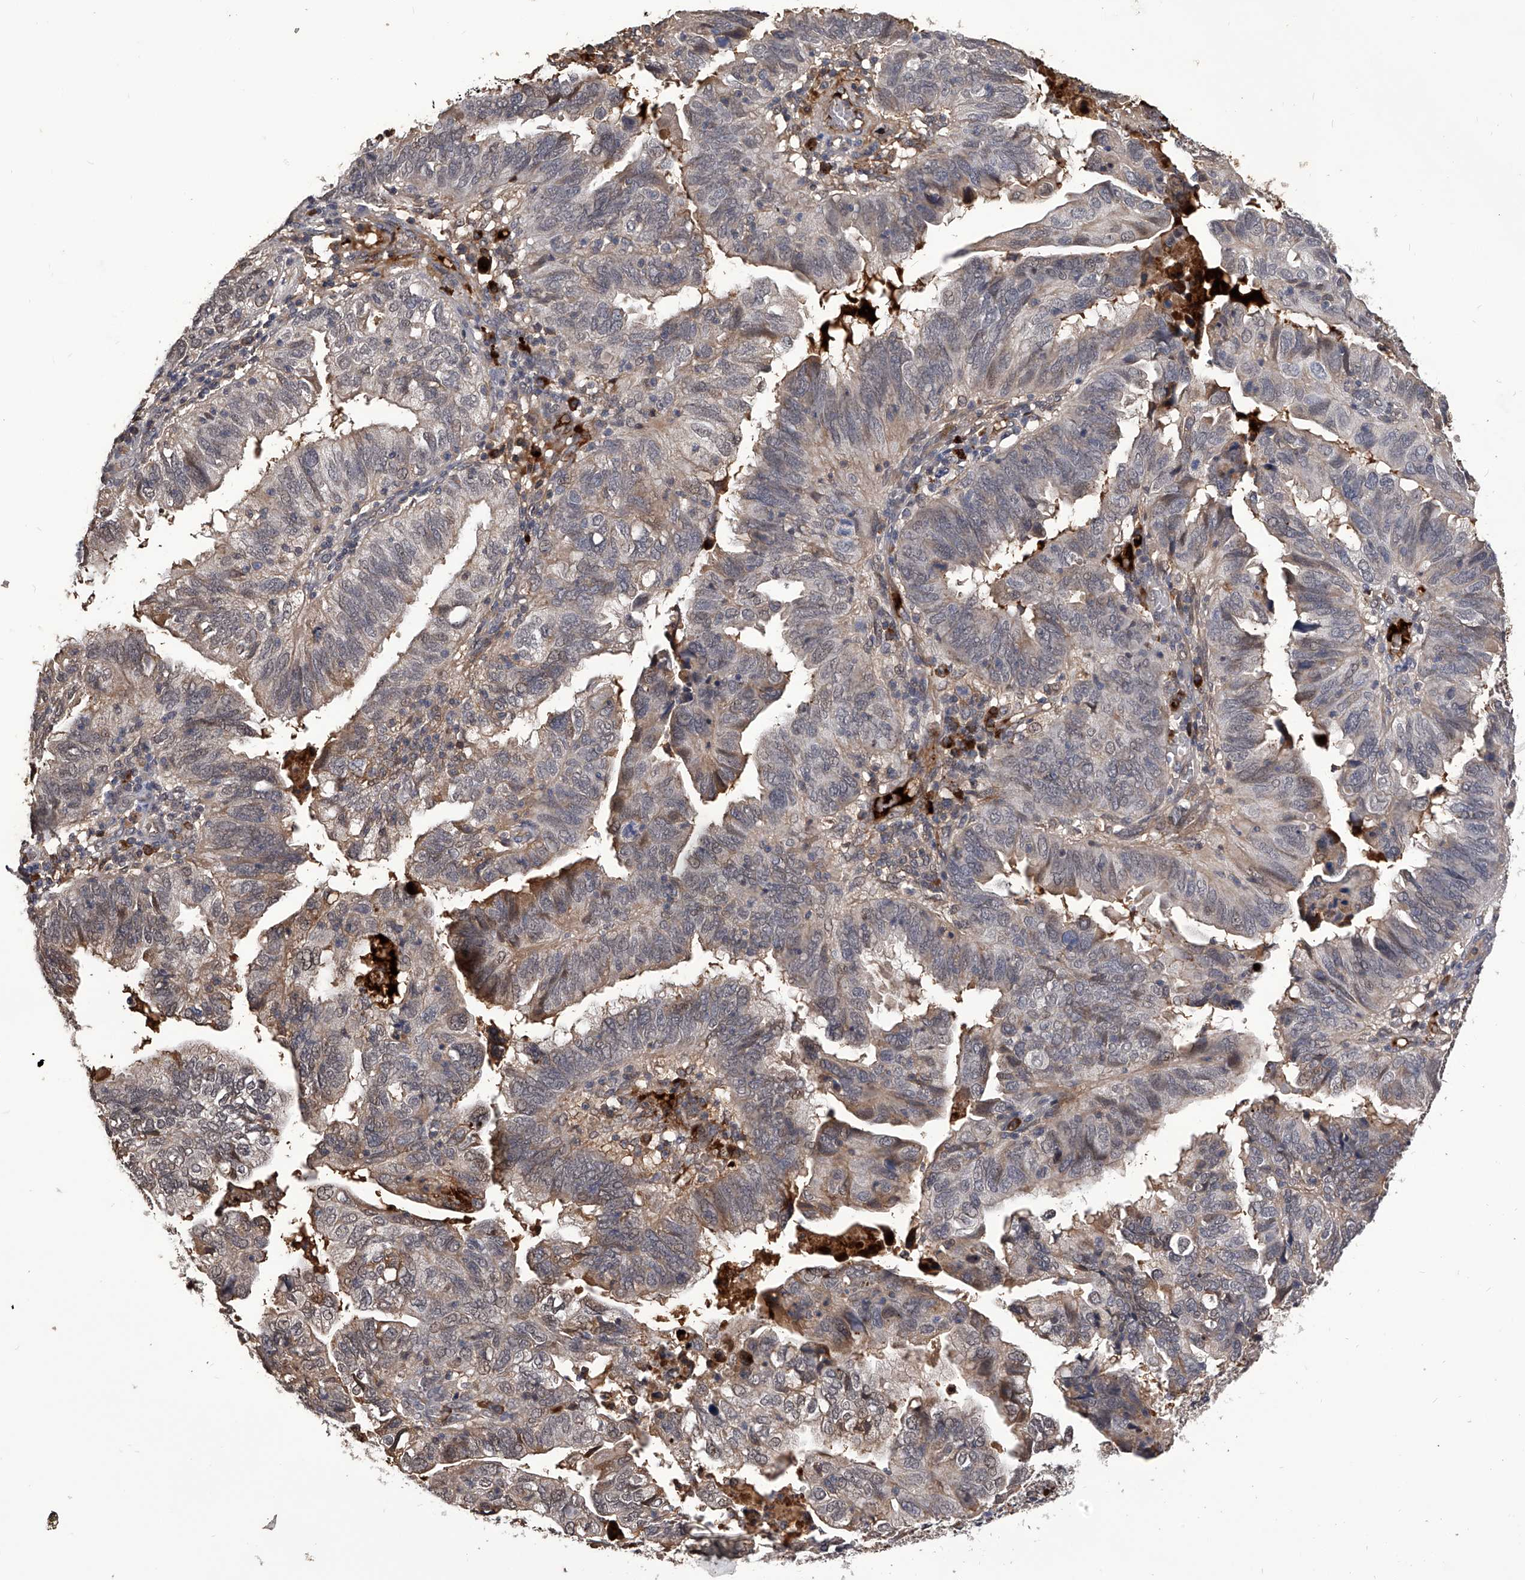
{"staining": {"intensity": "weak", "quantity": "<25%", "location": "cytoplasmic/membranous"}, "tissue": "endometrial cancer", "cell_type": "Tumor cells", "image_type": "cancer", "snomed": [{"axis": "morphology", "description": "Adenocarcinoma, NOS"}, {"axis": "topography", "description": "Uterus"}], "caption": "There is no significant expression in tumor cells of endometrial cancer. Nuclei are stained in blue.", "gene": "CFAP410", "patient": {"sex": "female", "age": 77}}